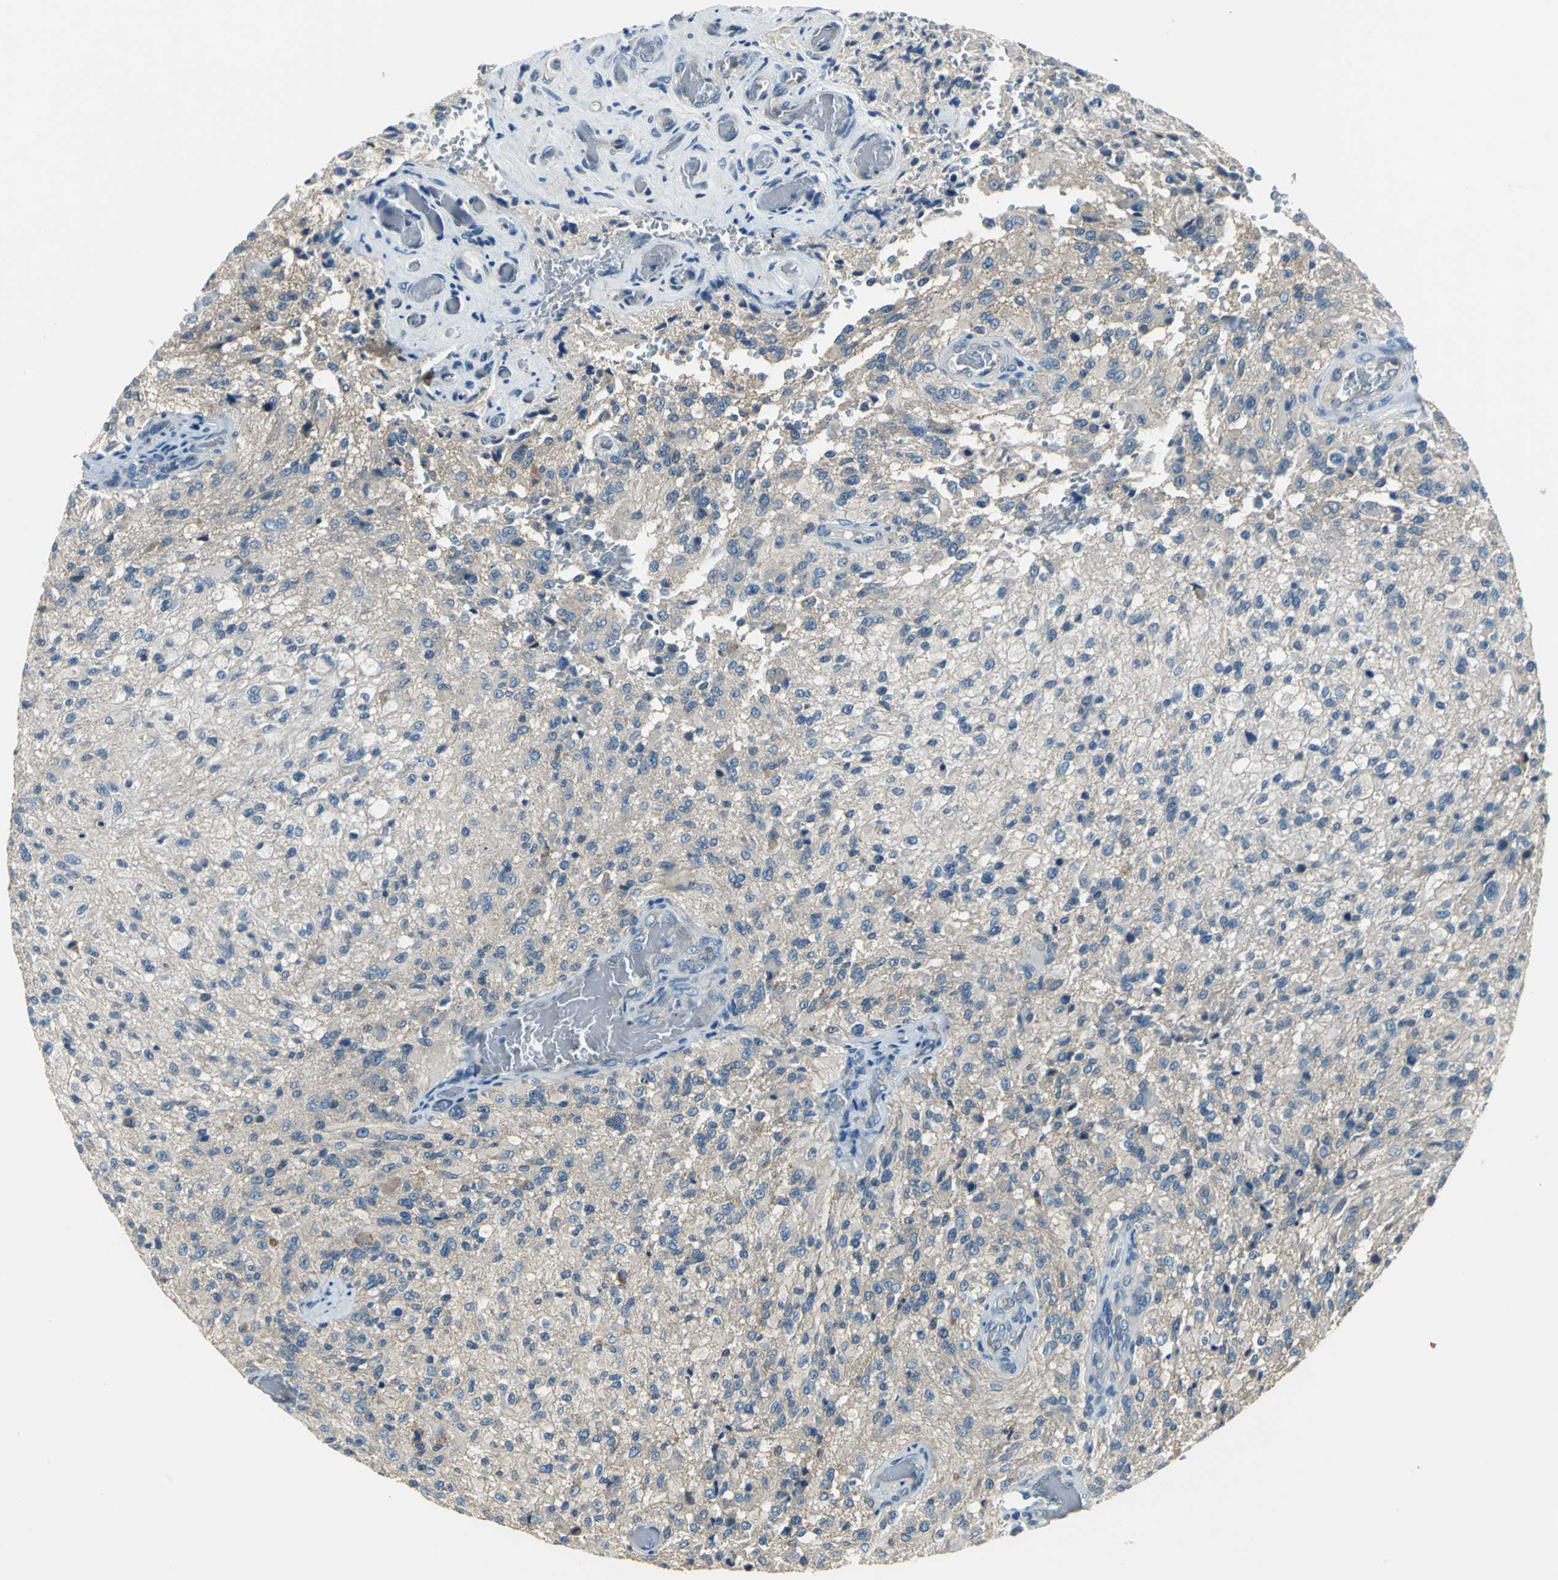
{"staining": {"intensity": "moderate", "quantity": ">75%", "location": "cytoplasmic/membranous"}, "tissue": "glioma", "cell_type": "Tumor cells", "image_type": "cancer", "snomed": [{"axis": "morphology", "description": "Normal tissue, NOS"}, {"axis": "morphology", "description": "Glioma, malignant, High grade"}, {"axis": "topography", "description": "Cerebral cortex"}], "caption": "Immunohistochemical staining of human malignant high-grade glioma reveals medium levels of moderate cytoplasmic/membranous expression in about >75% of tumor cells.", "gene": "SLC16A7", "patient": {"sex": "male", "age": 56}}